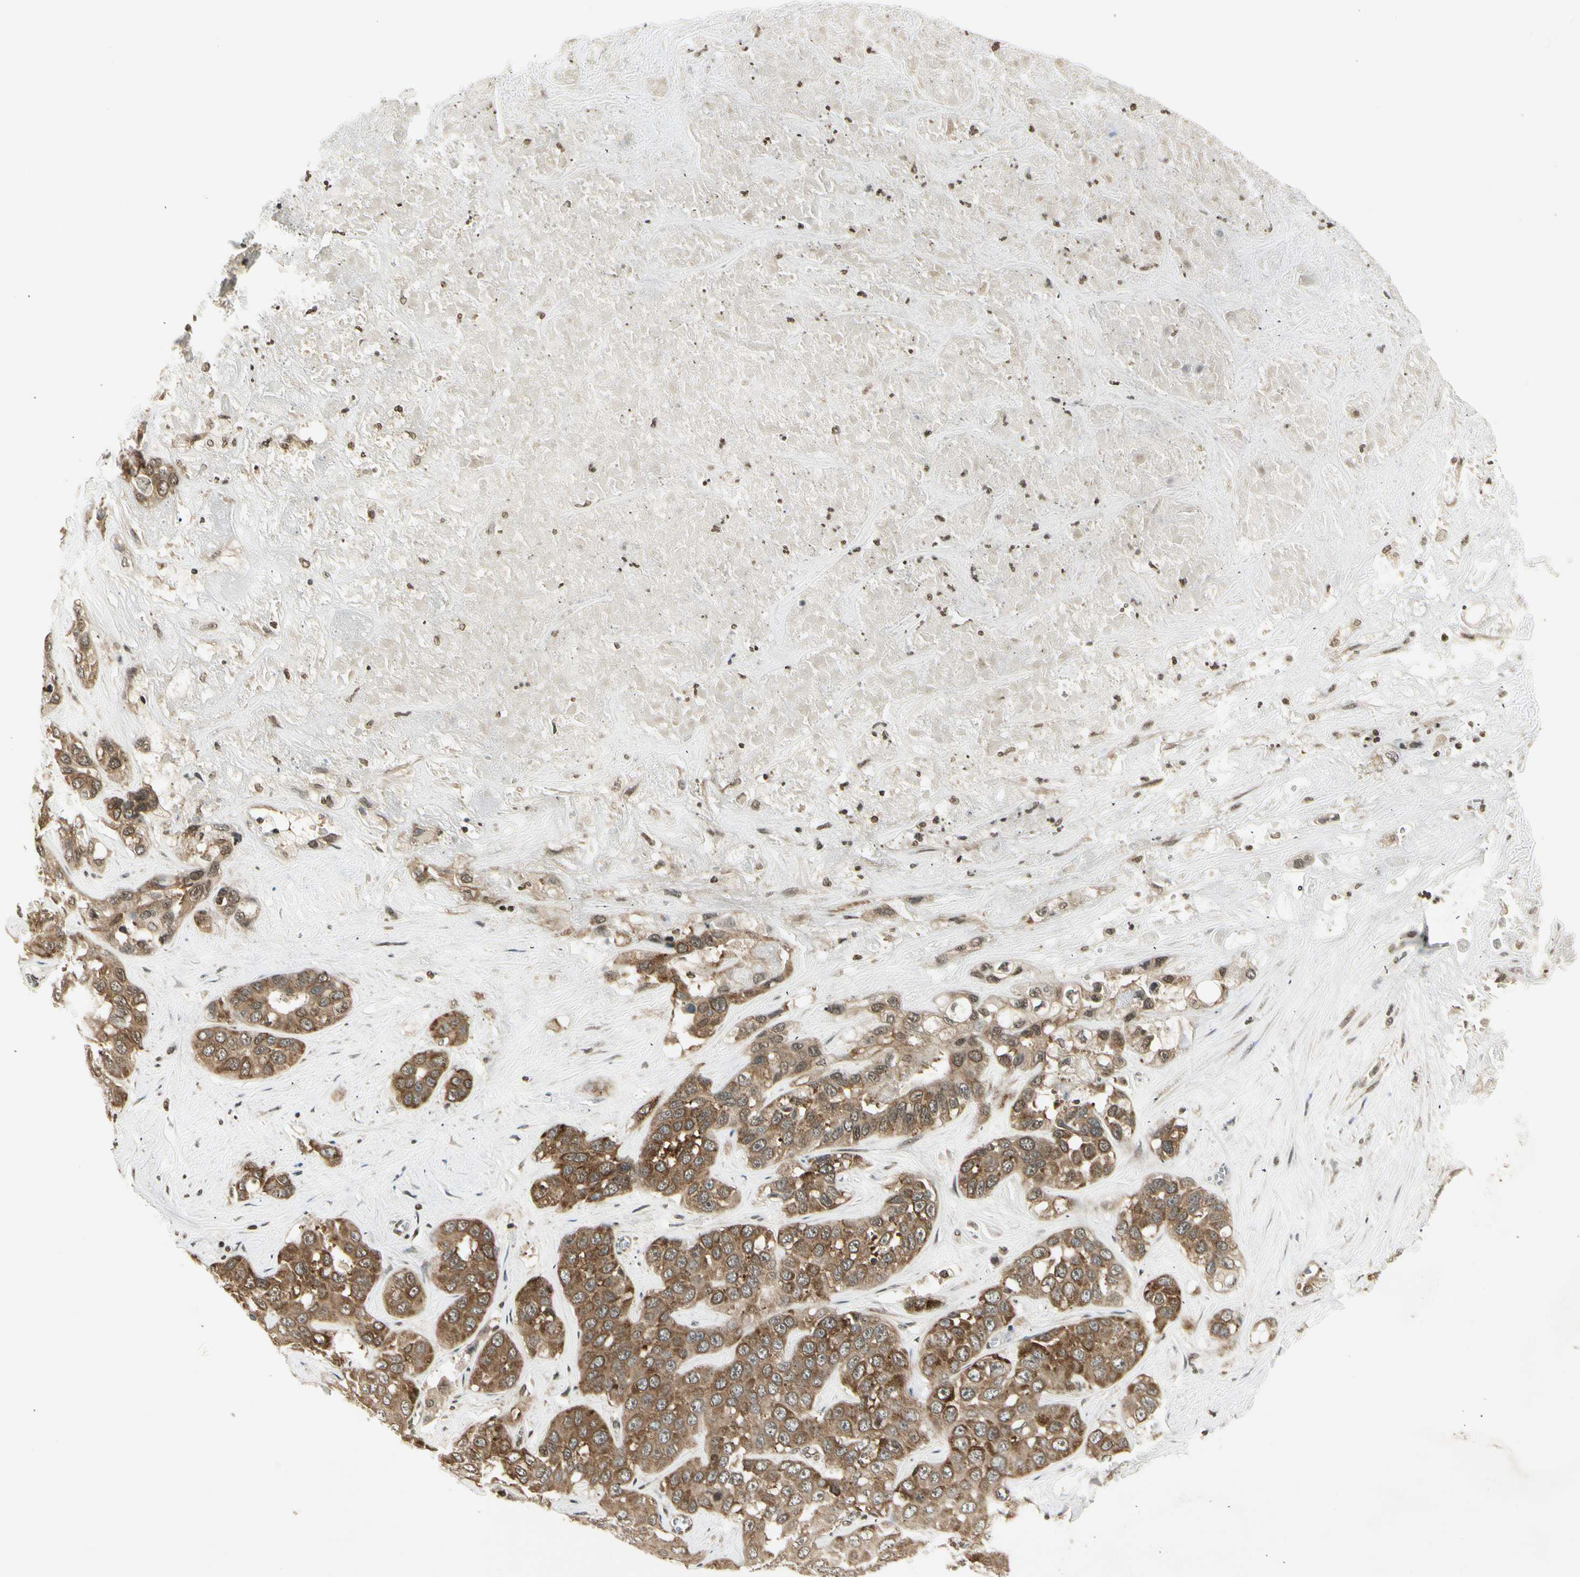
{"staining": {"intensity": "moderate", "quantity": ">75%", "location": "cytoplasmic/membranous"}, "tissue": "liver cancer", "cell_type": "Tumor cells", "image_type": "cancer", "snomed": [{"axis": "morphology", "description": "Cholangiocarcinoma"}, {"axis": "topography", "description": "Liver"}], "caption": "This is an image of IHC staining of liver cancer, which shows moderate positivity in the cytoplasmic/membranous of tumor cells.", "gene": "SMN2", "patient": {"sex": "female", "age": 52}}